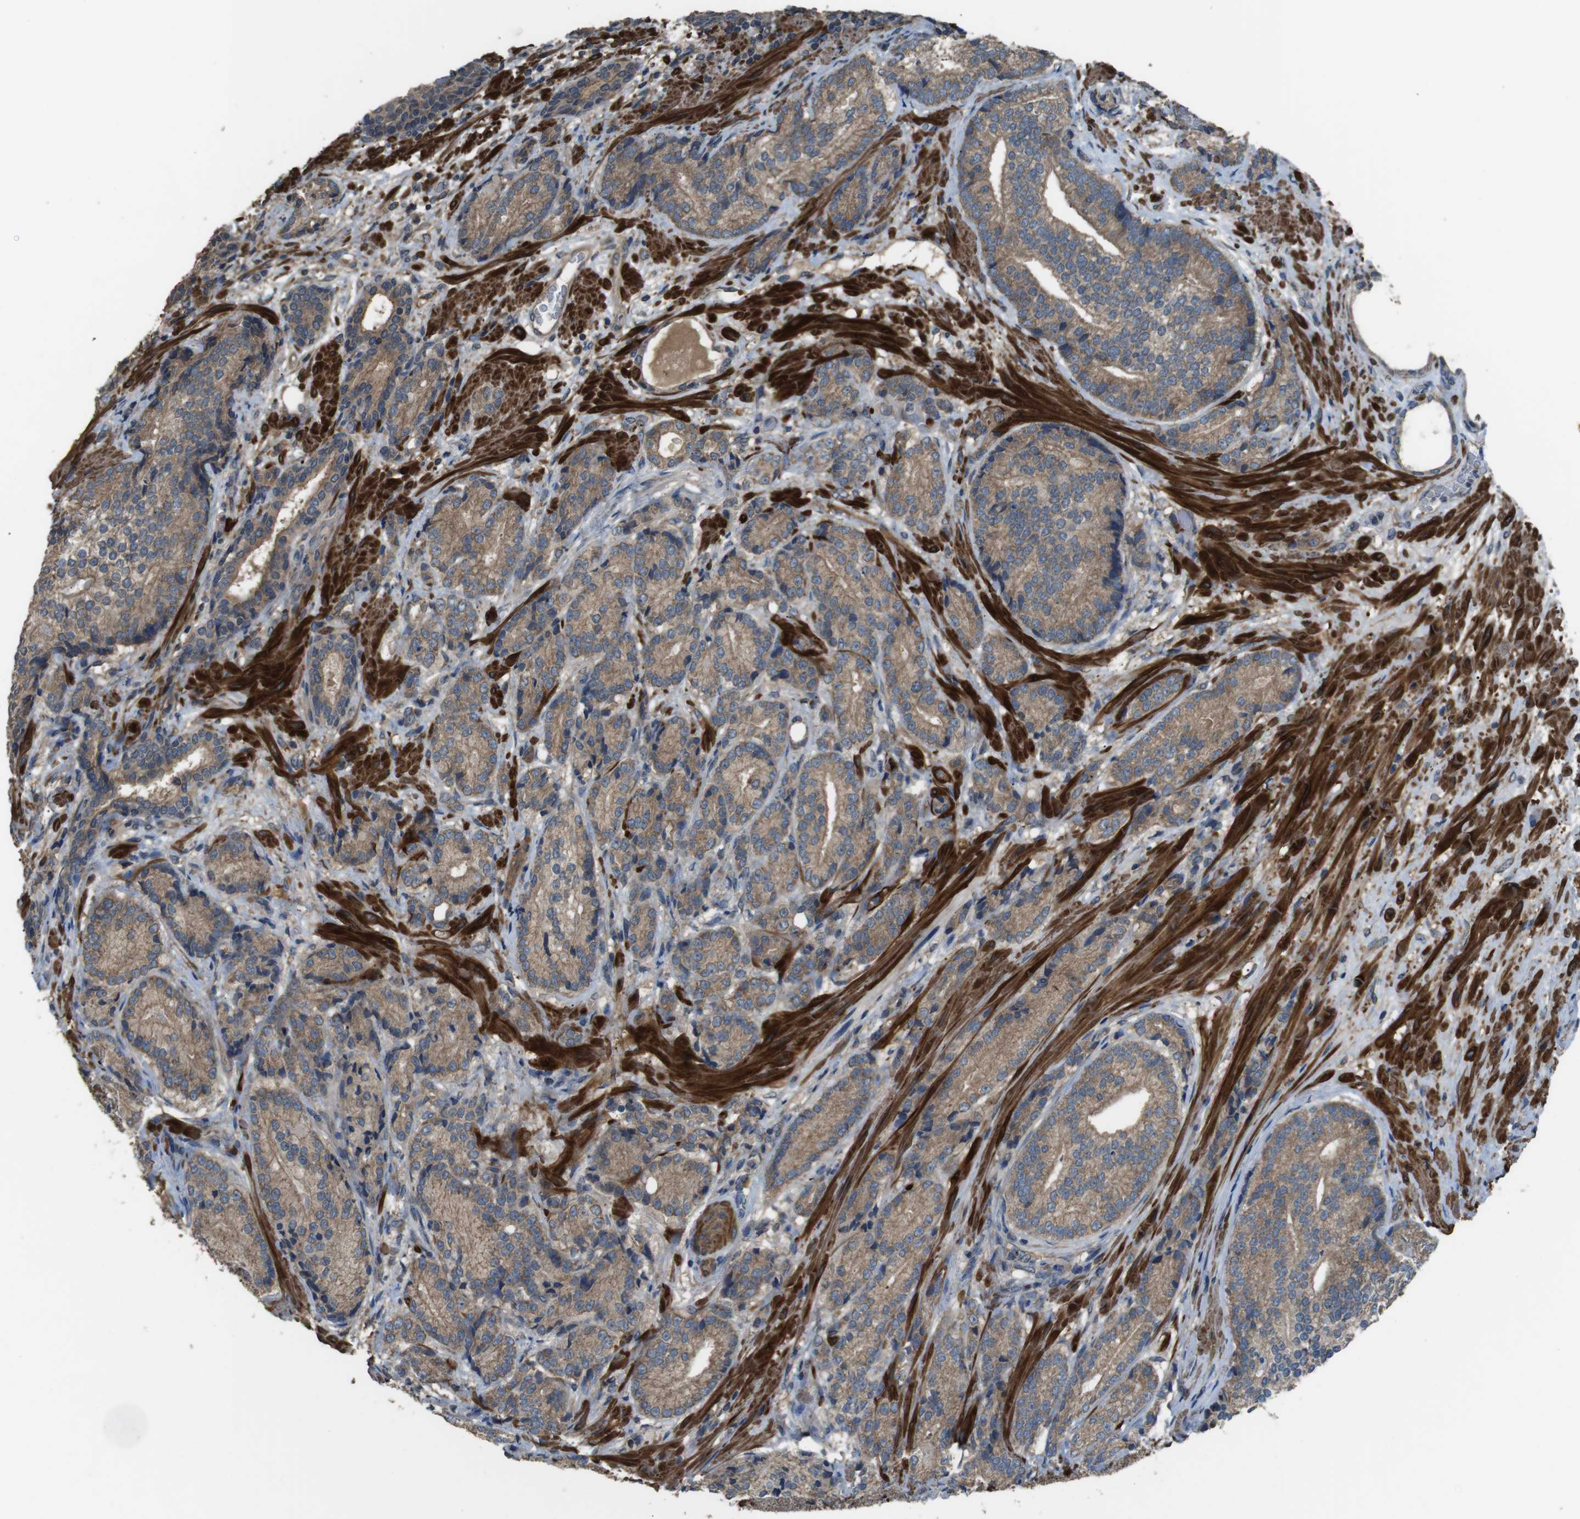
{"staining": {"intensity": "moderate", "quantity": ">75%", "location": "cytoplasmic/membranous"}, "tissue": "prostate cancer", "cell_type": "Tumor cells", "image_type": "cancer", "snomed": [{"axis": "morphology", "description": "Adenocarcinoma, High grade"}, {"axis": "topography", "description": "Prostate"}], "caption": "A photomicrograph of adenocarcinoma (high-grade) (prostate) stained for a protein exhibits moderate cytoplasmic/membranous brown staining in tumor cells.", "gene": "FUT2", "patient": {"sex": "male", "age": 61}}